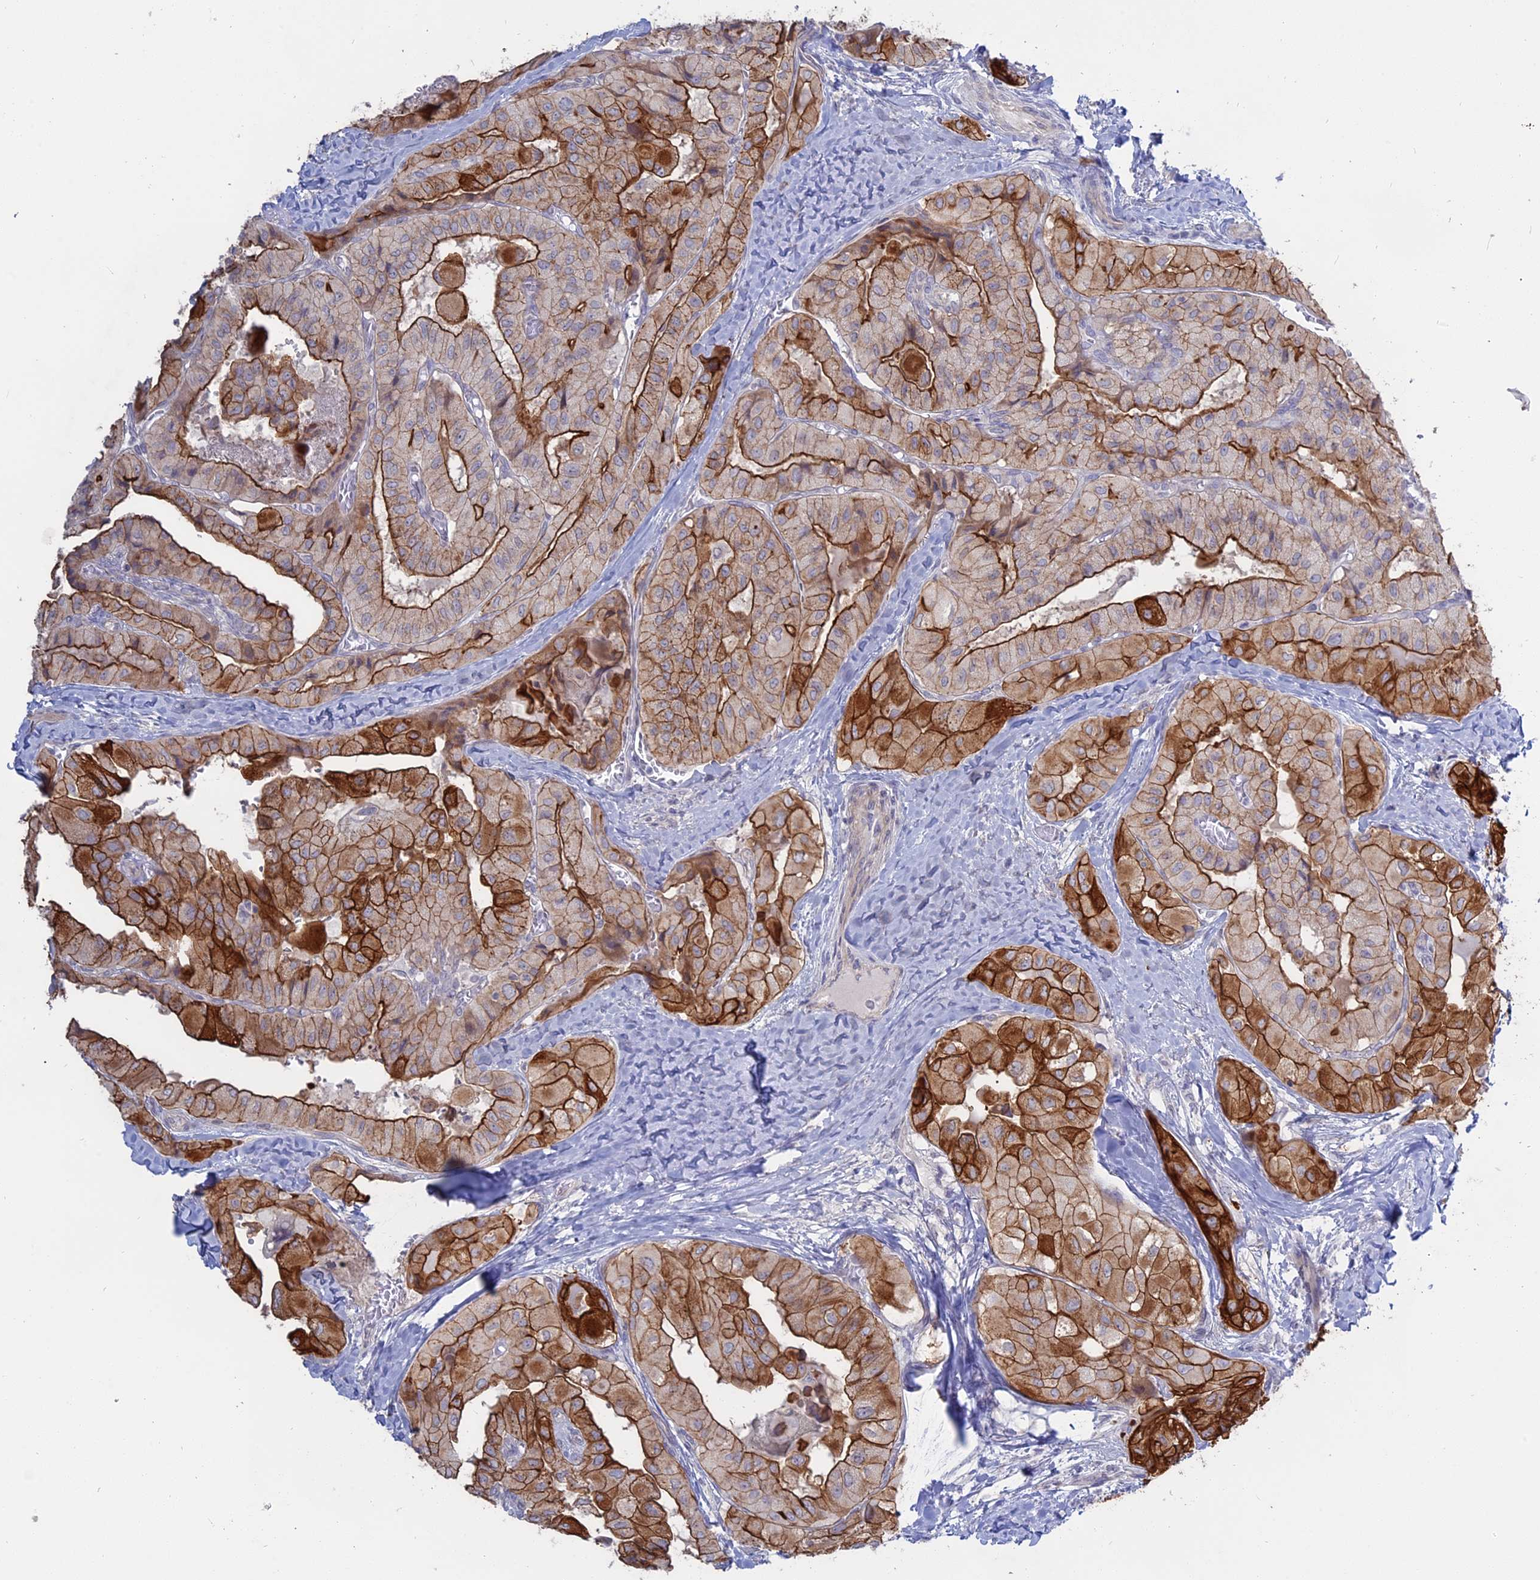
{"staining": {"intensity": "strong", "quantity": "25%-75%", "location": "cytoplasmic/membranous"}, "tissue": "thyroid cancer", "cell_type": "Tumor cells", "image_type": "cancer", "snomed": [{"axis": "morphology", "description": "Normal tissue, NOS"}, {"axis": "morphology", "description": "Papillary adenocarcinoma, NOS"}, {"axis": "topography", "description": "Thyroid gland"}], "caption": "A high-resolution photomicrograph shows IHC staining of thyroid cancer (papillary adenocarcinoma), which demonstrates strong cytoplasmic/membranous staining in about 25%-75% of tumor cells.", "gene": "MYO5B", "patient": {"sex": "female", "age": 59}}